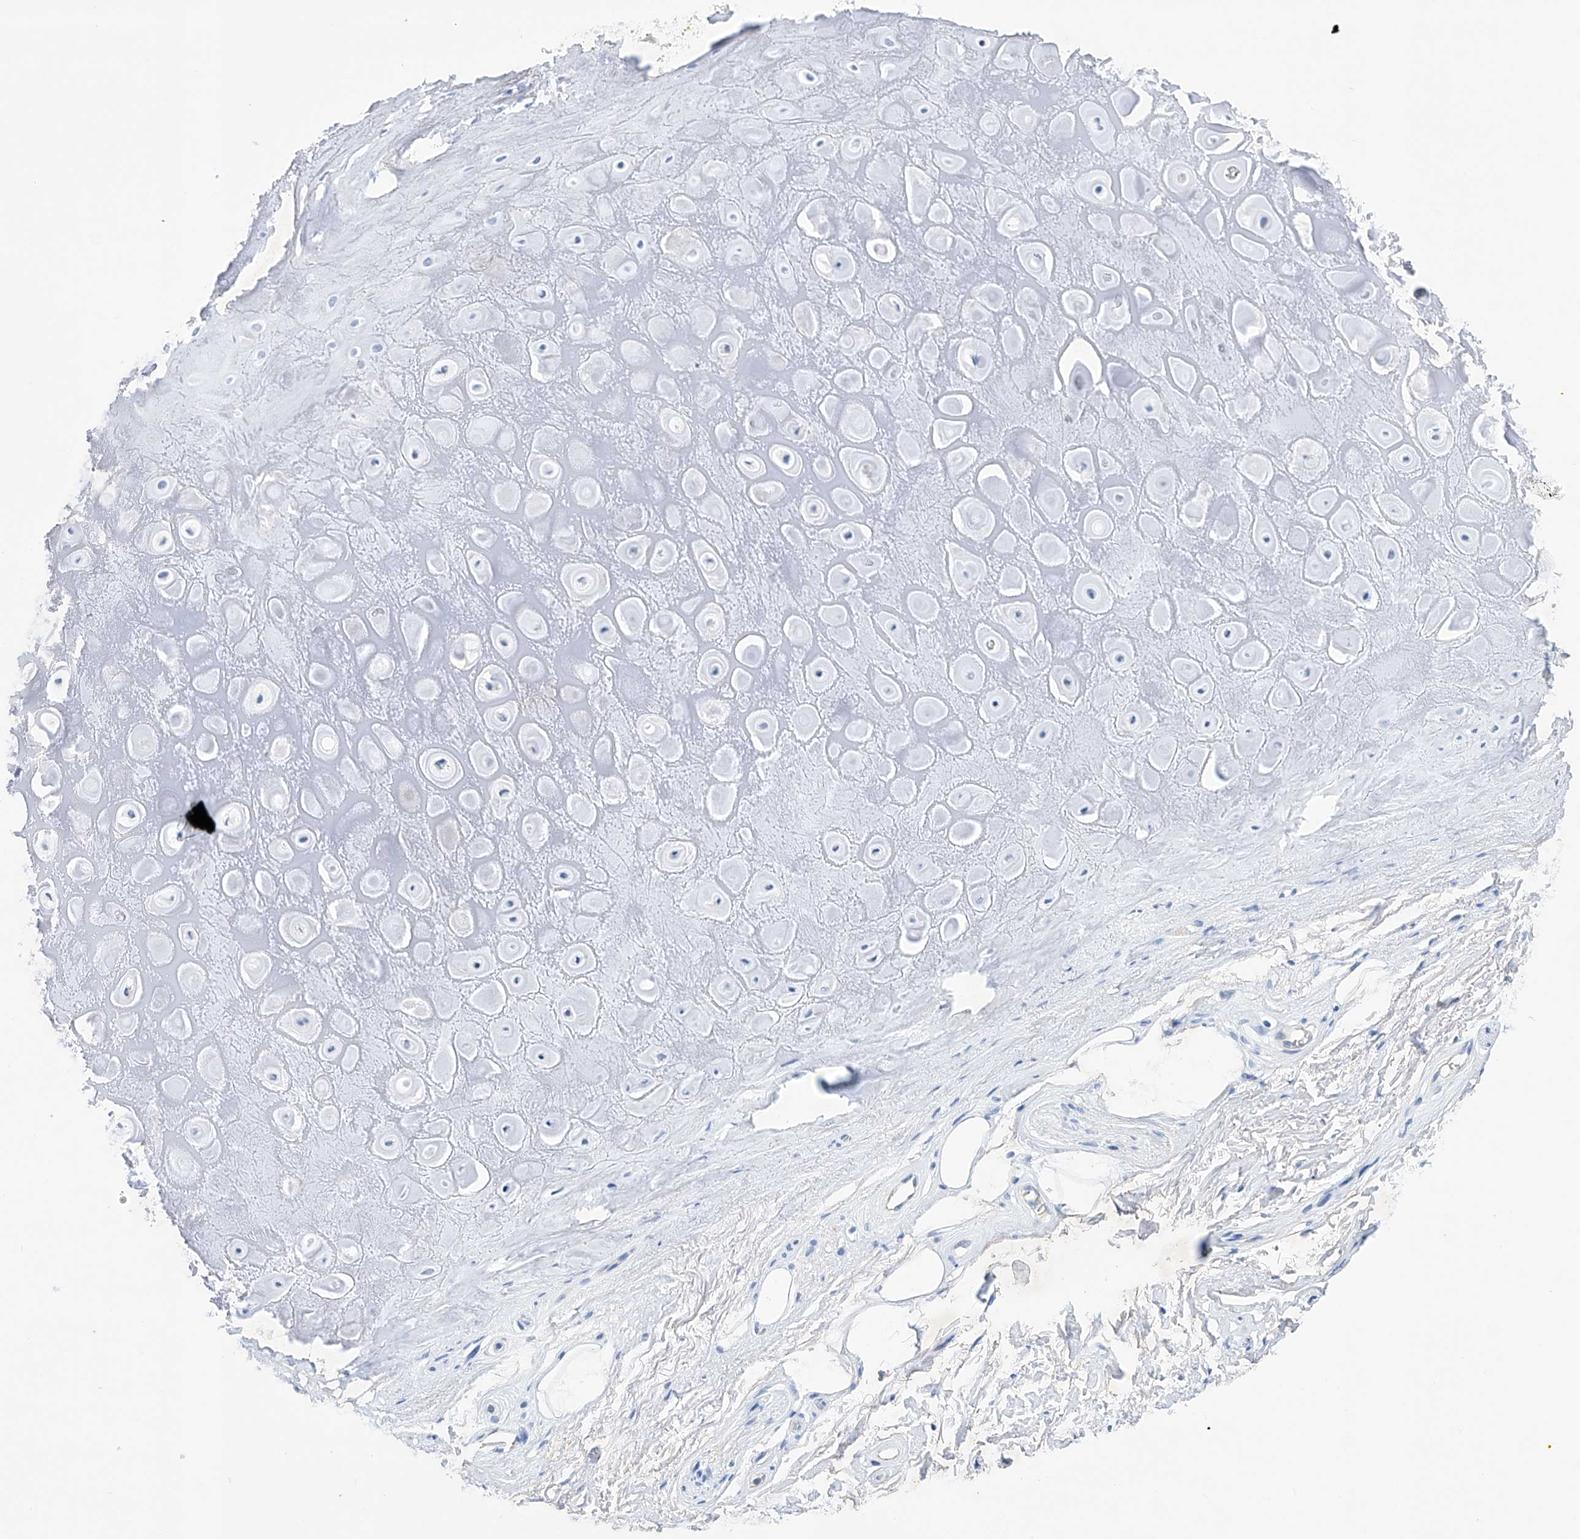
{"staining": {"intensity": "negative", "quantity": "none", "location": "none"}, "tissue": "adipose tissue", "cell_type": "Adipocytes", "image_type": "normal", "snomed": [{"axis": "morphology", "description": "Normal tissue, NOS"}, {"axis": "morphology", "description": "Basal cell carcinoma"}, {"axis": "topography", "description": "Skin"}], "caption": "The immunohistochemistry photomicrograph has no significant expression in adipocytes of adipose tissue.", "gene": "ETV7", "patient": {"sex": "female", "age": 89}}